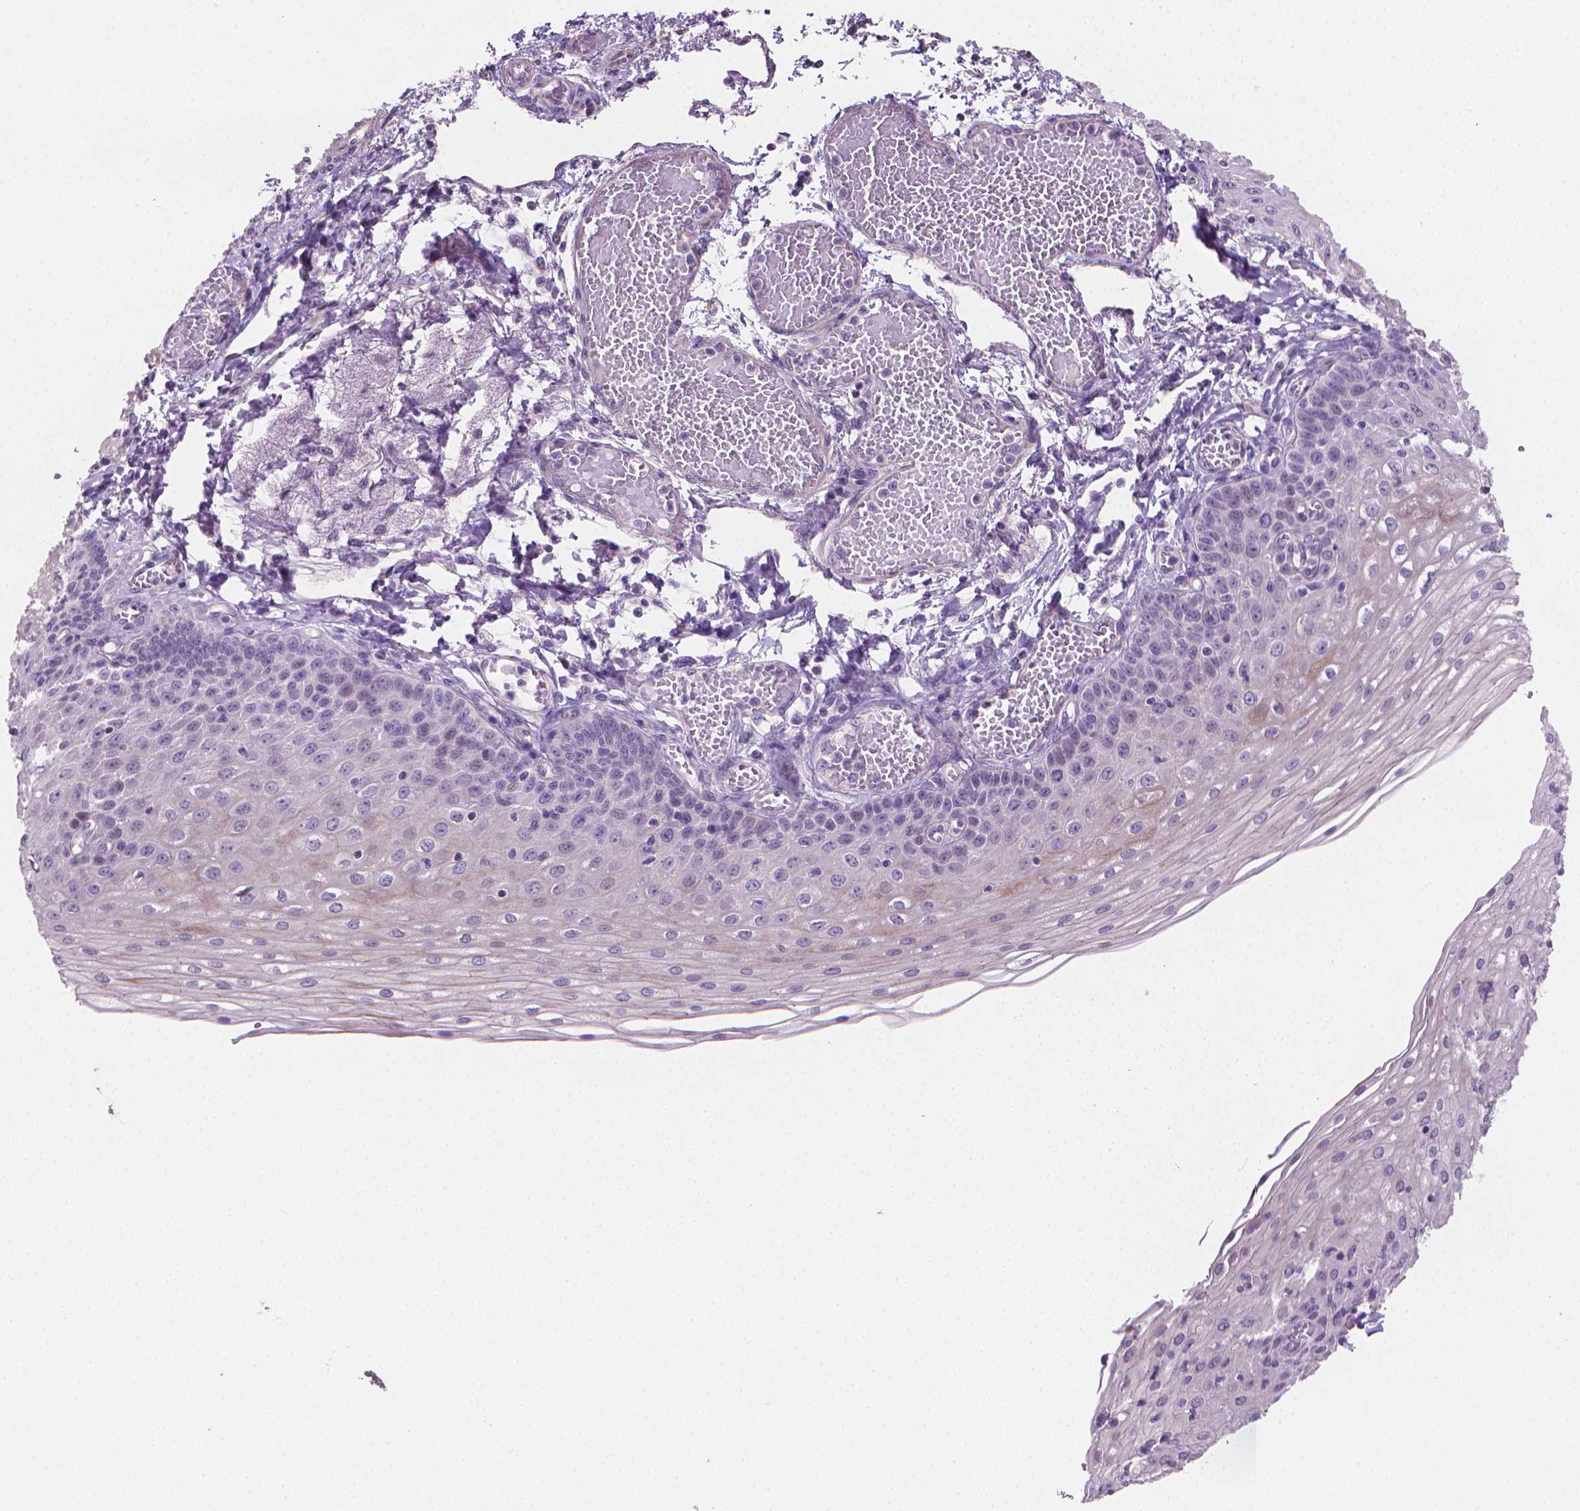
{"staining": {"intensity": "weak", "quantity": "<25%", "location": "cytoplasmic/membranous"}, "tissue": "esophagus", "cell_type": "Squamous epithelial cells", "image_type": "normal", "snomed": [{"axis": "morphology", "description": "Normal tissue, NOS"}, {"axis": "morphology", "description": "Adenocarcinoma, NOS"}, {"axis": "topography", "description": "Esophagus"}], "caption": "Human esophagus stained for a protein using immunohistochemistry (IHC) shows no expression in squamous epithelial cells.", "gene": "CLXN", "patient": {"sex": "male", "age": 81}}